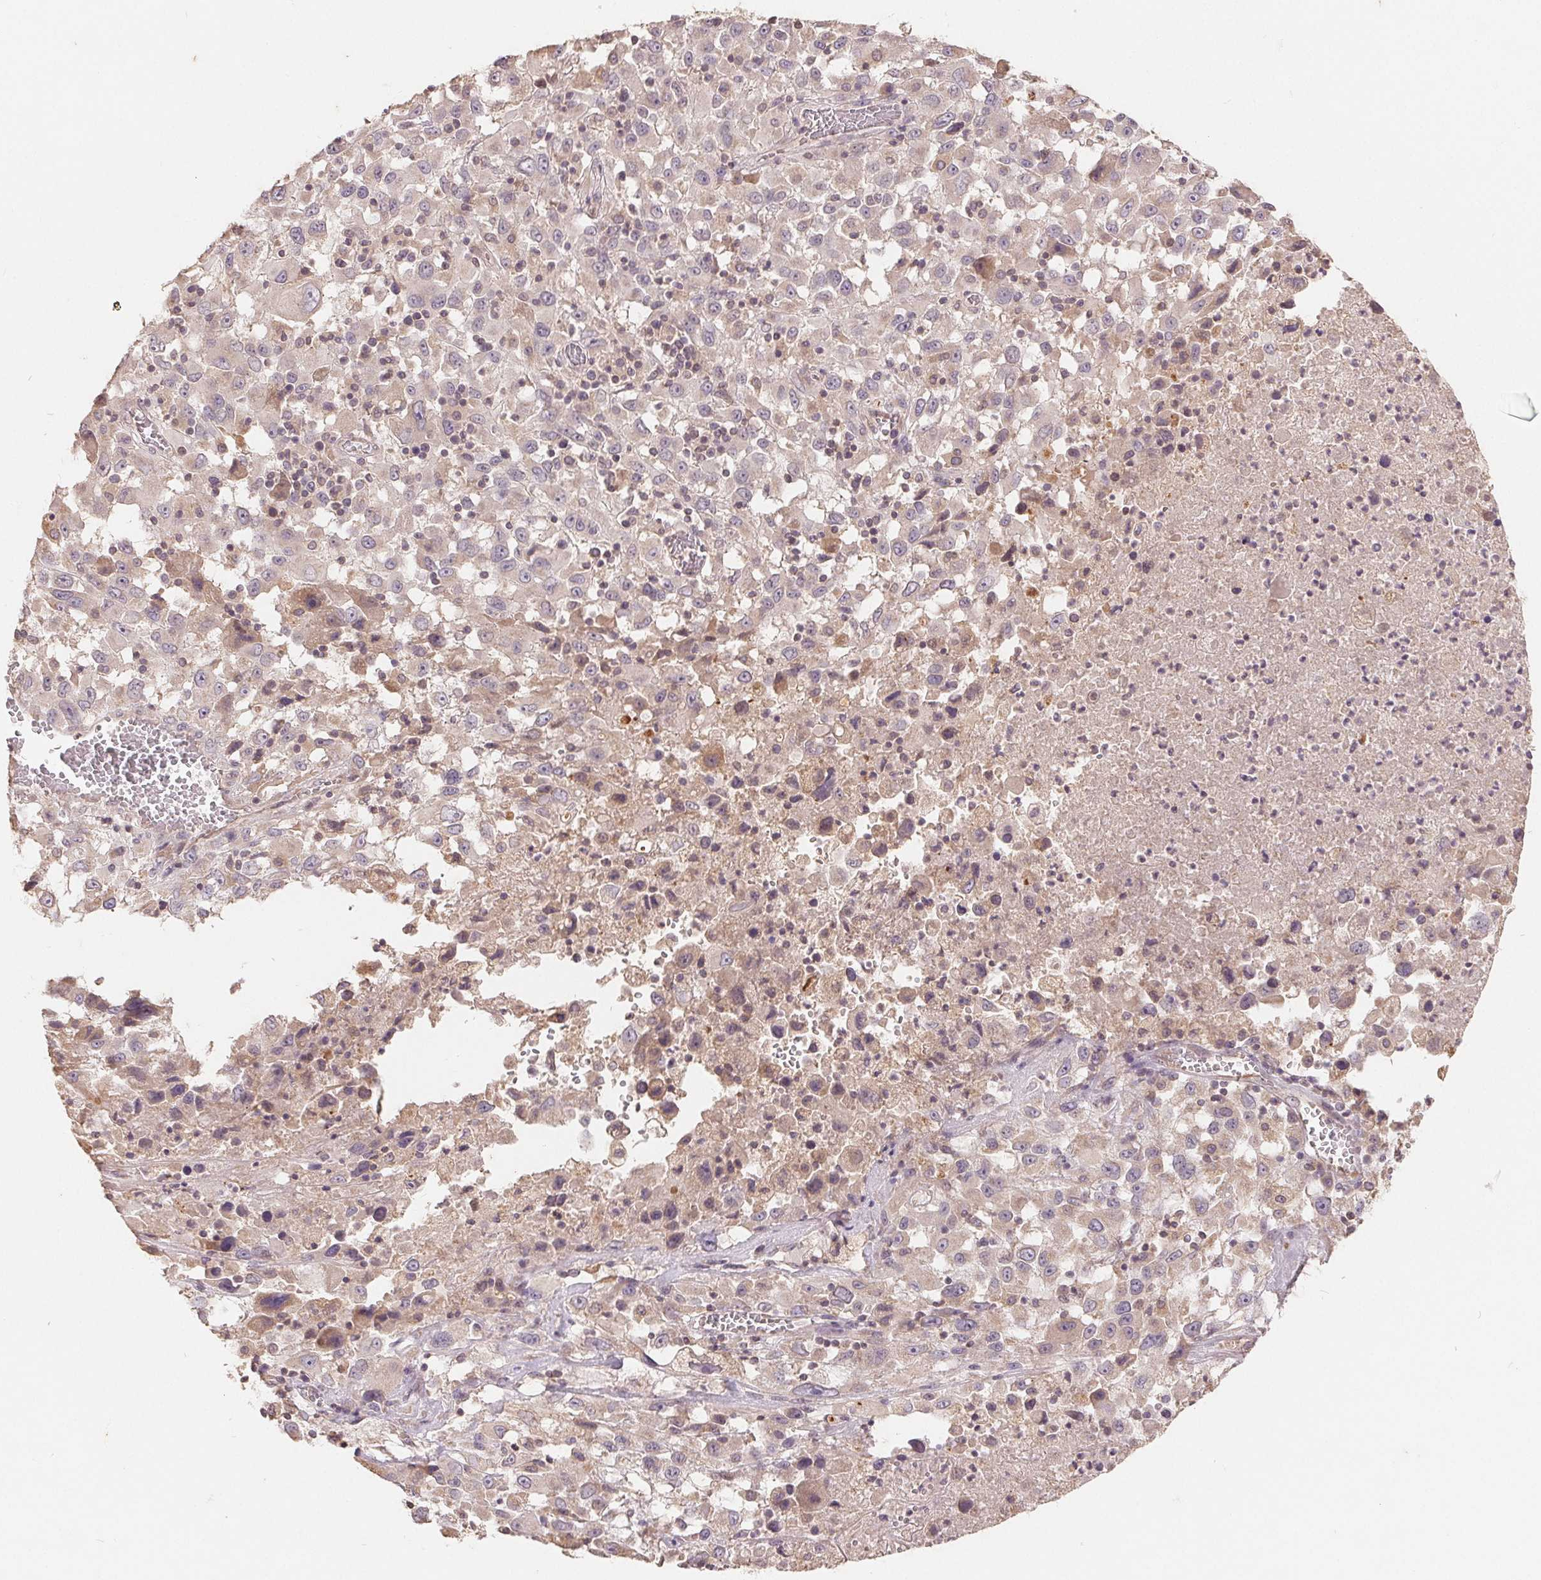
{"staining": {"intensity": "negative", "quantity": "none", "location": "none"}, "tissue": "melanoma", "cell_type": "Tumor cells", "image_type": "cancer", "snomed": [{"axis": "morphology", "description": "Malignant melanoma, Metastatic site"}, {"axis": "topography", "description": "Soft tissue"}], "caption": "IHC of melanoma displays no staining in tumor cells.", "gene": "CDIPT", "patient": {"sex": "male", "age": 50}}